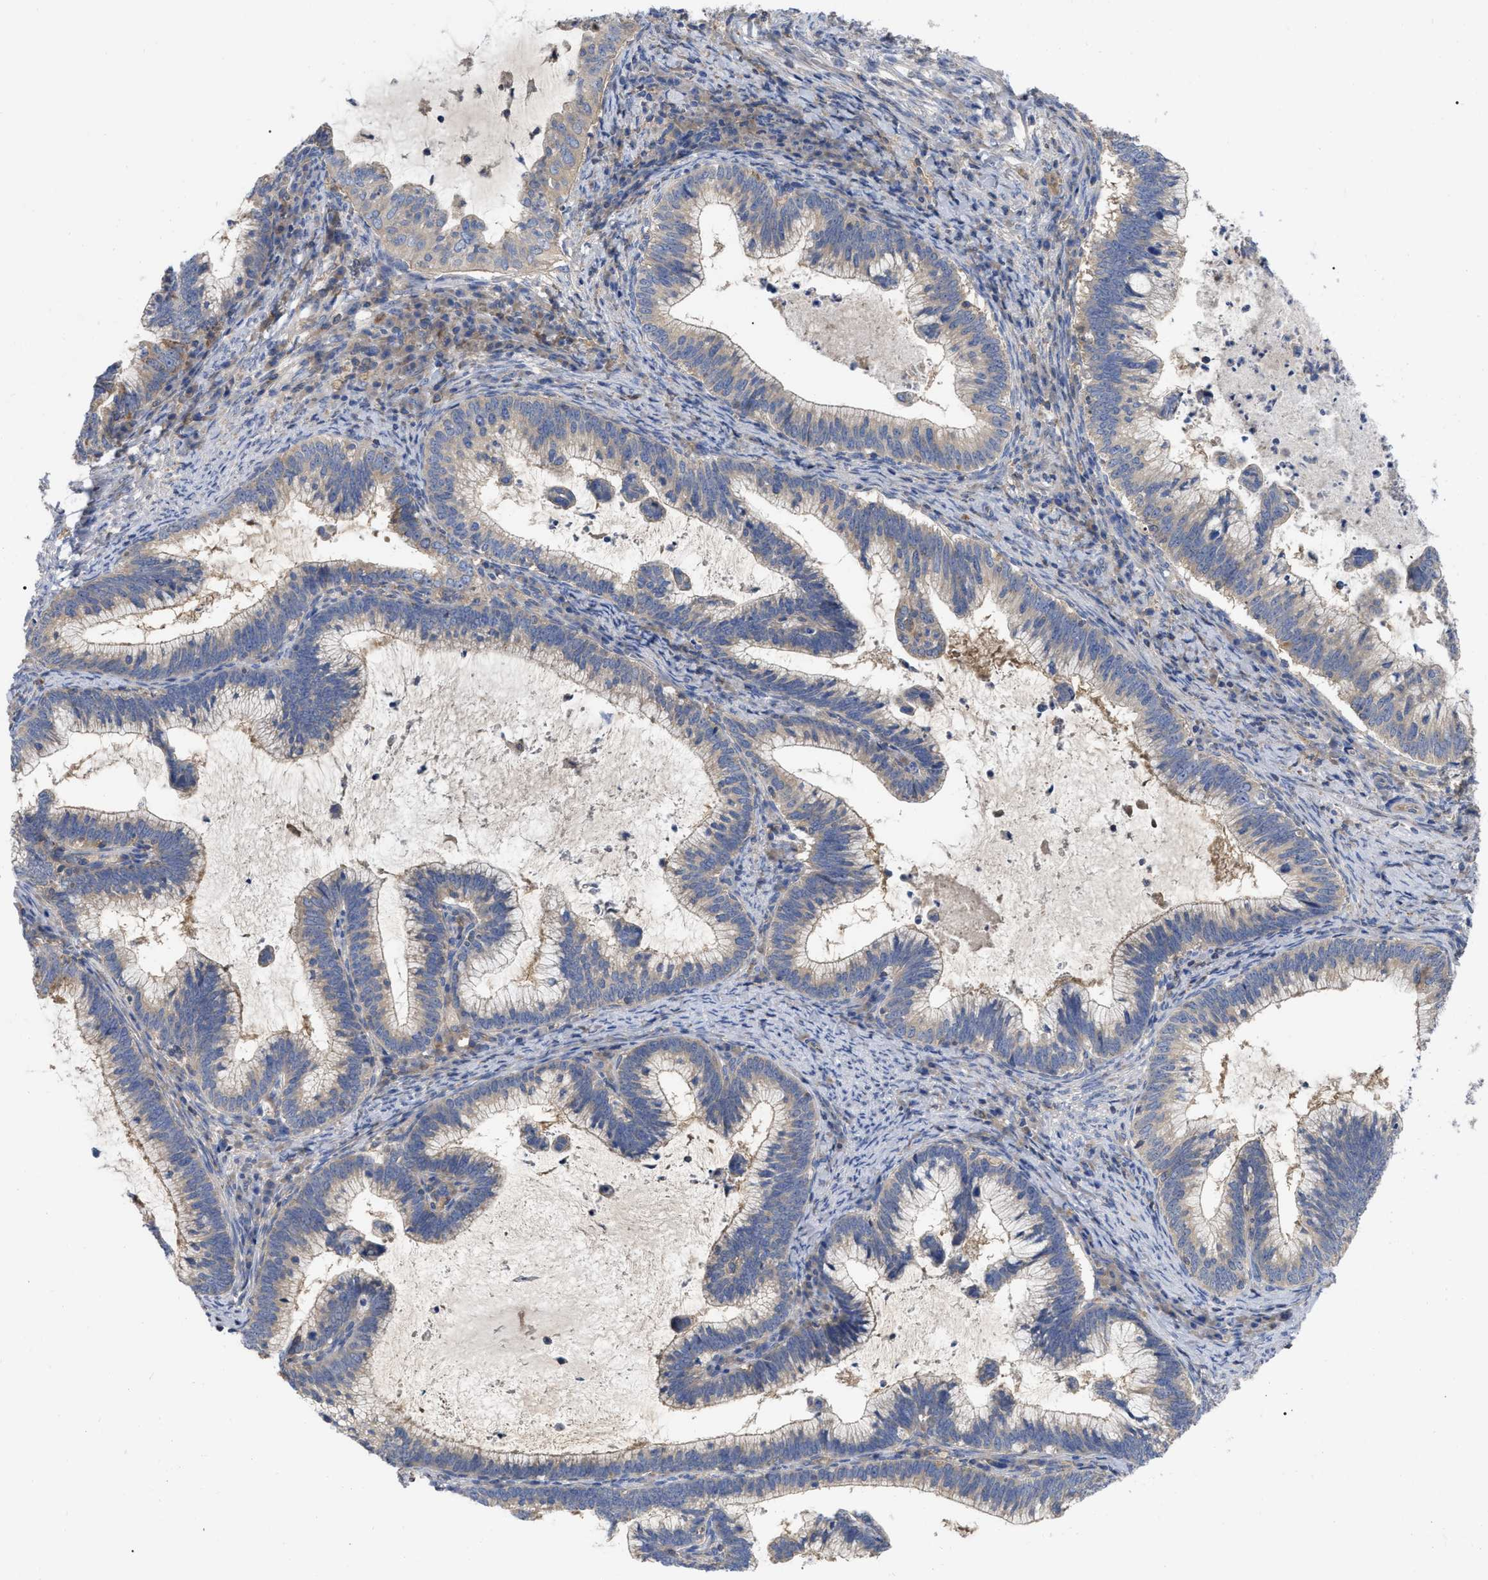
{"staining": {"intensity": "negative", "quantity": "none", "location": "none"}, "tissue": "cervical cancer", "cell_type": "Tumor cells", "image_type": "cancer", "snomed": [{"axis": "morphology", "description": "Adenocarcinoma, NOS"}, {"axis": "topography", "description": "Cervix"}], "caption": "A histopathology image of cervical cancer stained for a protein shows no brown staining in tumor cells. Nuclei are stained in blue.", "gene": "RAP1GDS1", "patient": {"sex": "female", "age": 36}}